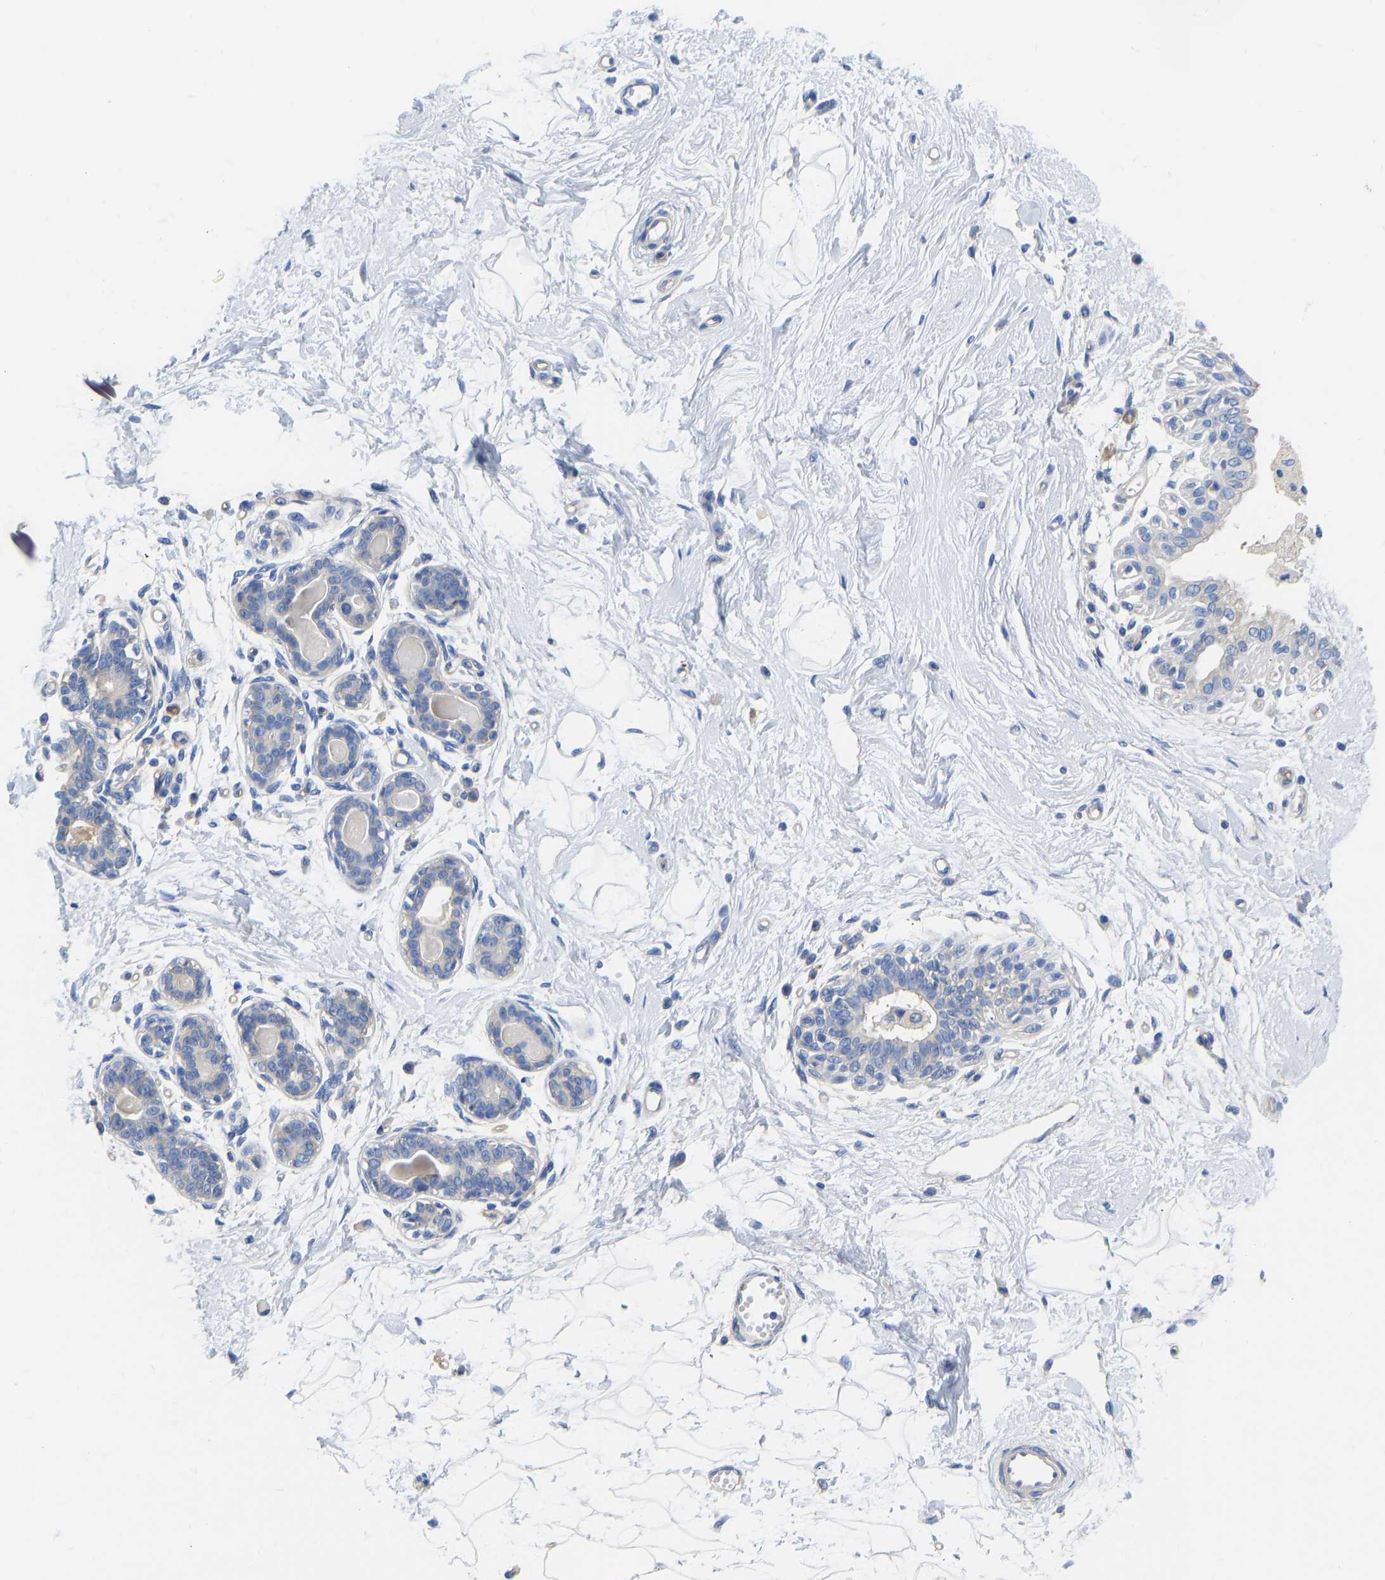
{"staining": {"intensity": "negative", "quantity": "none", "location": "none"}, "tissue": "breast", "cell_type": "Adipocytes", "image_type": "normal", "snomed": [{"axis": "morphology", "description": "Normal tissue, NOS"}, {"axis": "topography", "description": "Breast"}], "caption": "This is an immunohistochemistry photomicrograph of benign breast. There is no staining in adipocytes.", "gene": "CHAD", "patient": {"sex": "female", "age": 45}}